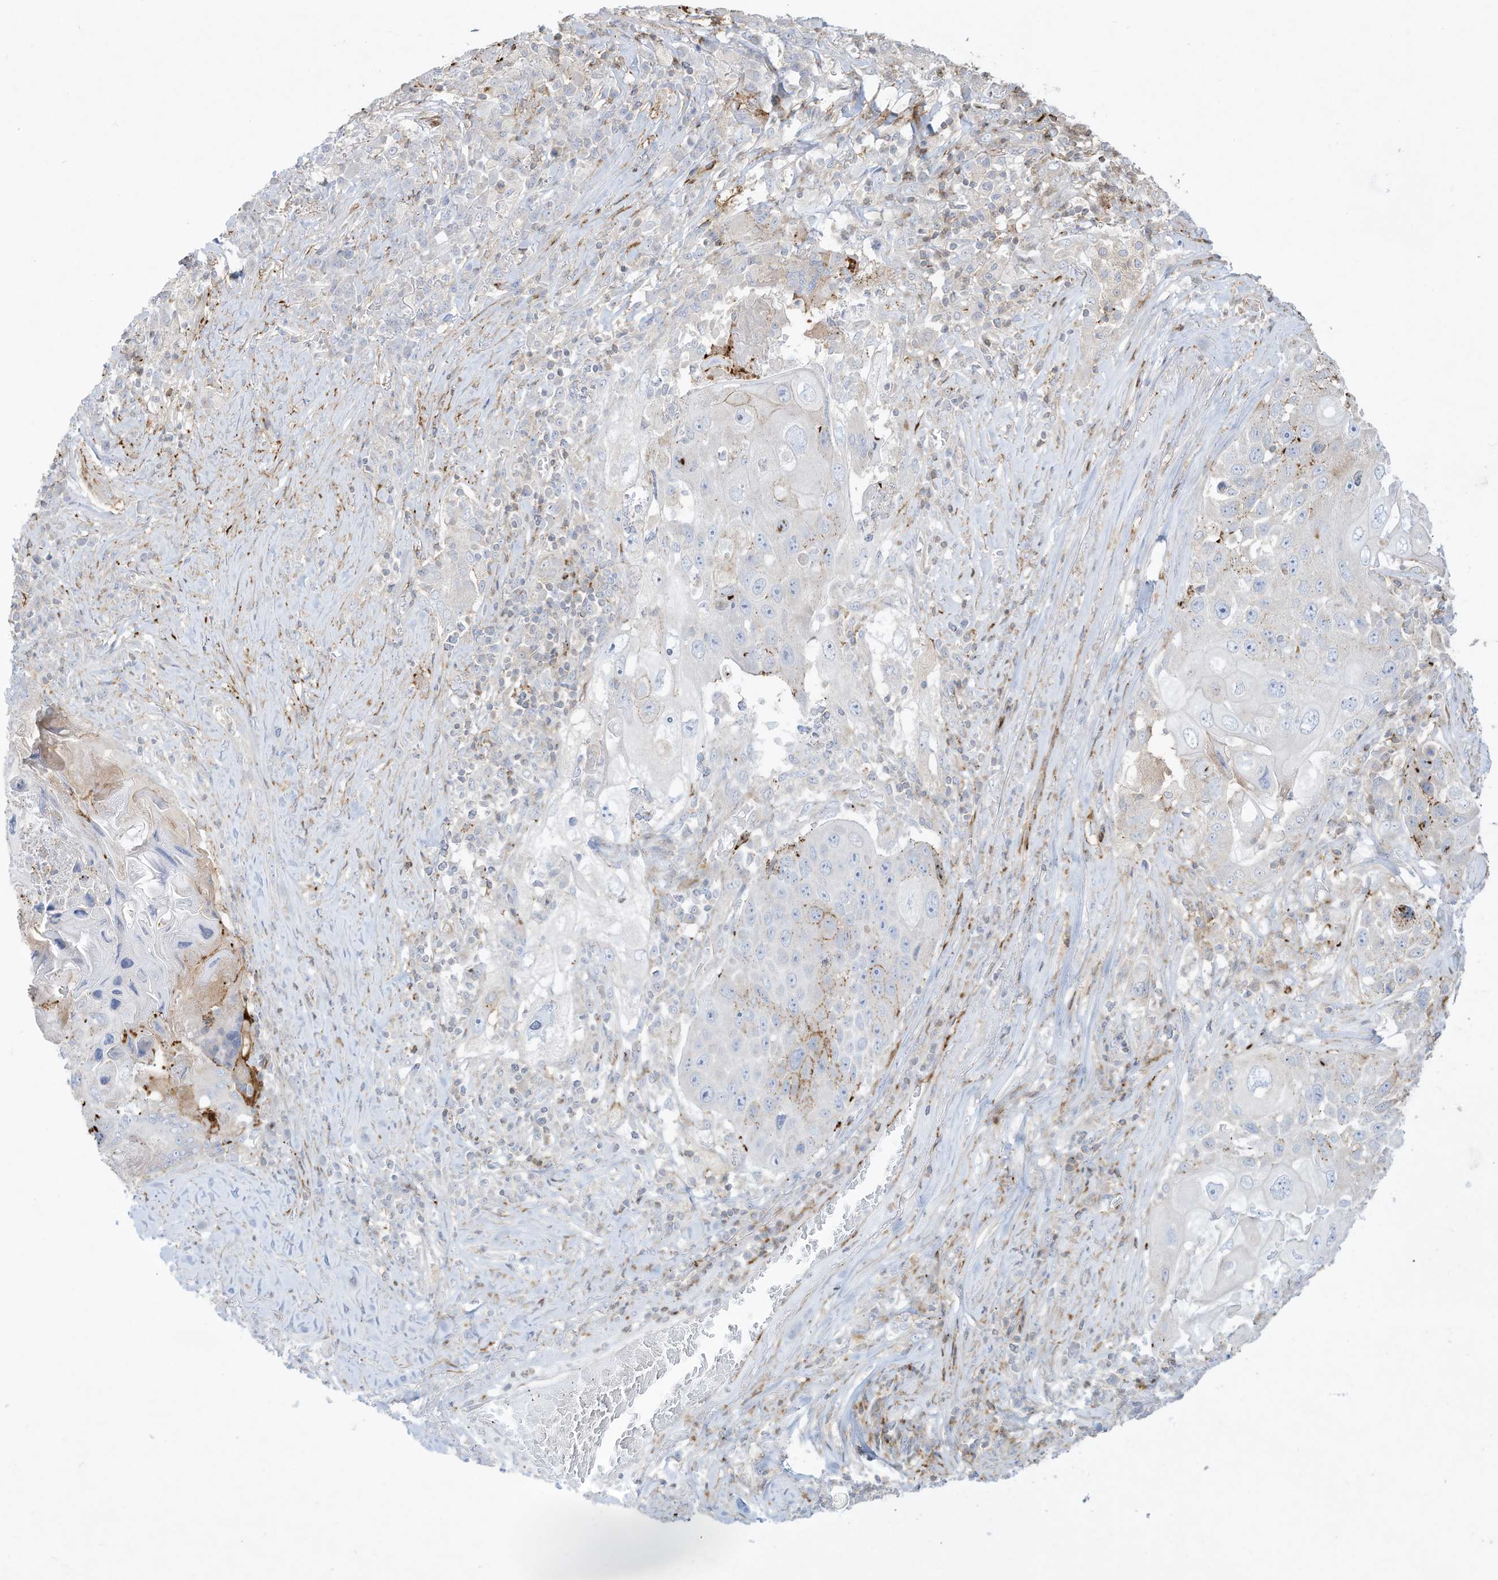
{"staining": {"intensity": "weak", "quantity": "<25%", "location": "cytoplasmic/membranous"}, "tissue": "lung cancer", "cell_type": "Tumor cells", "image_type": "cancer", "snomed": [{"axis": "morphology", "description": "Squamous cell carcinoma, NOS"}, {"axis": "topography", "description": "Lung"}], "caption": "IHC of human lung squamous cell carcinoma demonstrates no staining in tumor cells.", "gene": "THNSL2", "patient": {"sex": "male", "age": 61}}